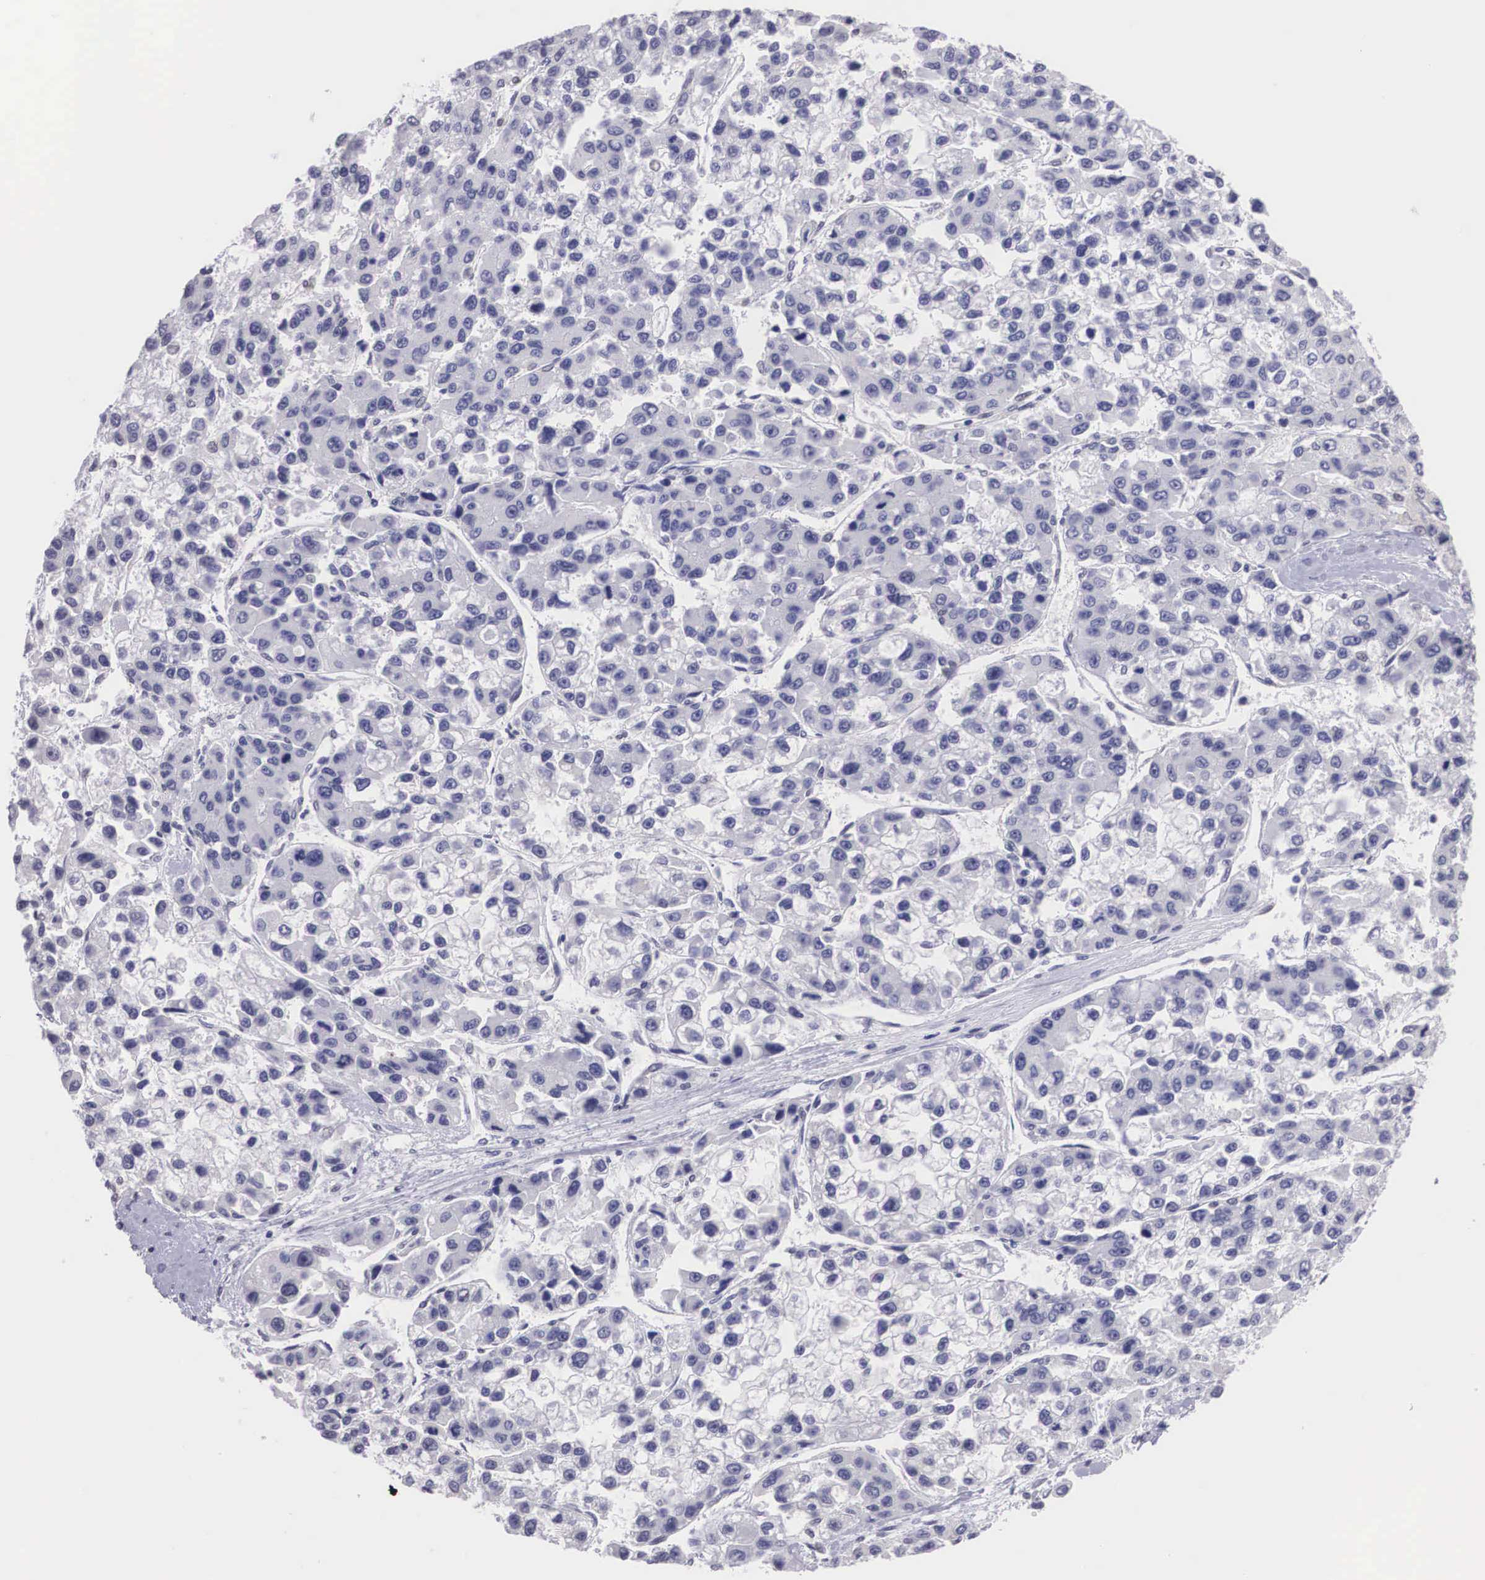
{"staining": {"intensity": "negative", "quantity": "none", "location": "none"}, "tissue": "liver cancer", "cell_type": "Tumor cells", "image_type": "cancer", "snomed": [{"axis": "morphology", "description": "Carcinoma, Hepatocellular, NOS"}, {"axis": "topography", "description": "Liver"}], "caption": "Human liver cancer (hepatocellular carcinoma) stained for a protein using immunohistochemistry (IHC) shows no expression in tumor cells.", "gene": "ETV6", "patient": {"sex": "female", "age": 66}}